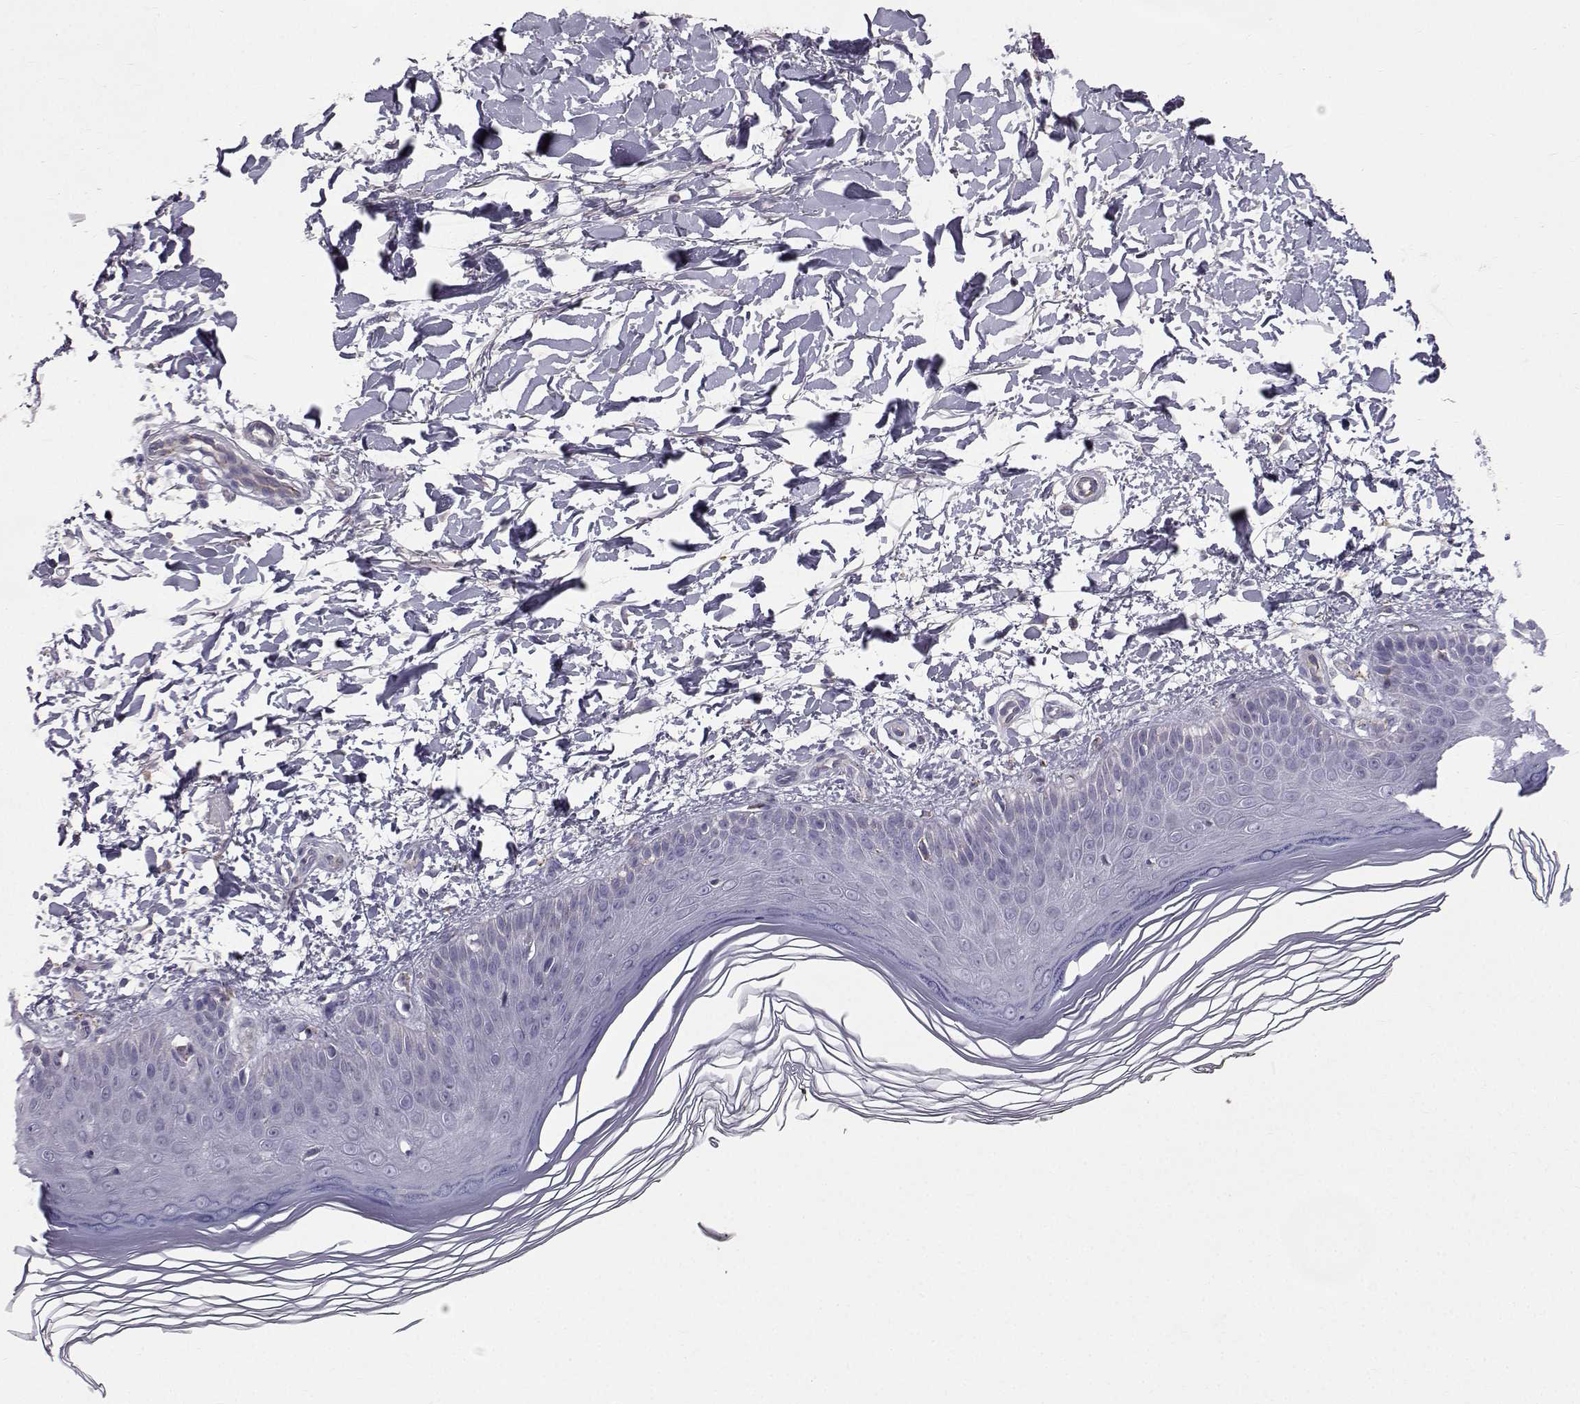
{"staining": {"intensity": "negative", "quantity": "none", "location": "none"}, "tissue": "skin", "cell_type": "Fibroblasts", "image_type": "normal", "snomed": [{"axis": "morphology", "description": "Normal tissue, NOS"}, {"axis": "topography", "description": "Skin"}], "caption": "A photomicrograph of human skin is negative for staining in fibroblasts. (DAB (3,3'-diaminobenzidine) IHC visualized using brightfield microscopy, high magnification).", "gene": "CALCR", "patient": {"sex": "female", "age": 62}}